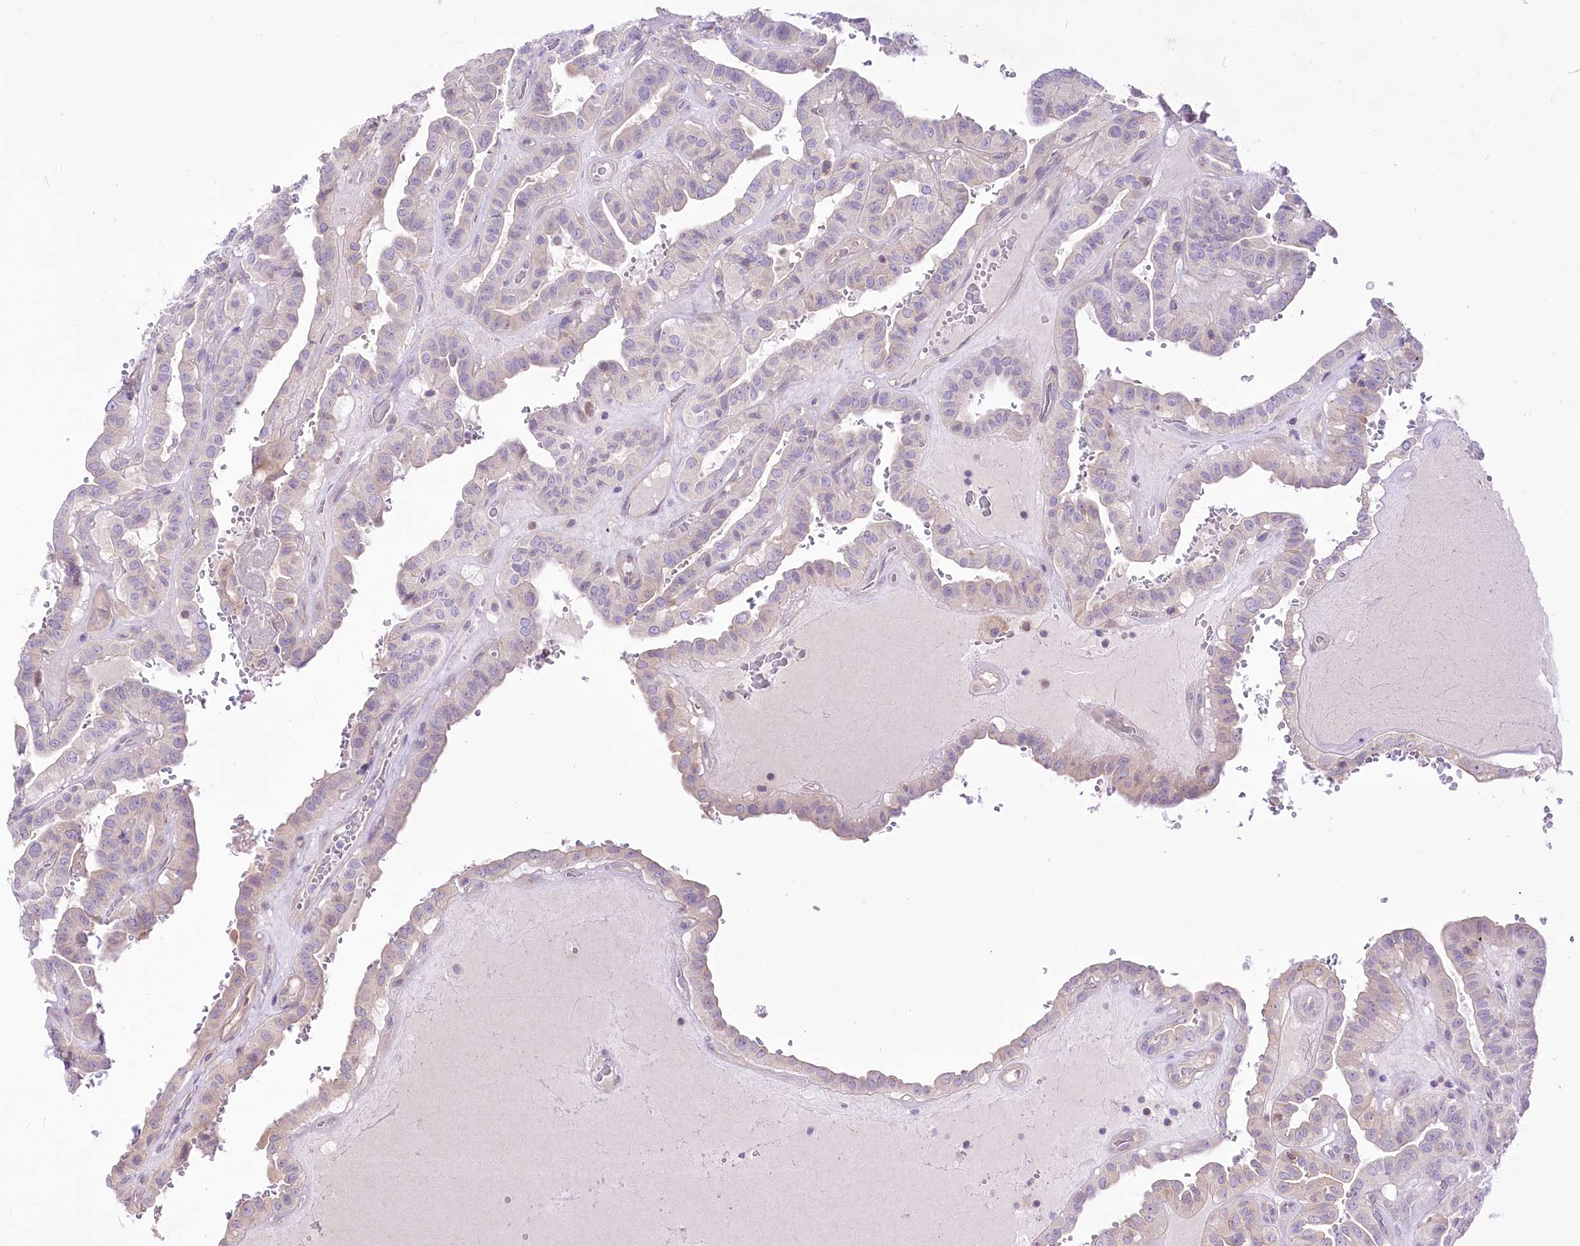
{"staining": {"intensity": "negative", "quantity": "none", "location": "none"}, "tissue": "thyroid cancer", "cell_type": "Tumor cells", "image_type": "cancer", "snomed": [{"axis": "morphology", "description": "Papillary adenocarcinoma, NOS"}, {"axis": "topography", "description": "Thyroid gland"}], "caption": "Immunohistochemistry (IHC) of thyroid cancer (papillary adenocarcinoma) reveals no positivity in tumor cells.", "gene": "HELT", "patient": {"sex": "male", "age": 77}}